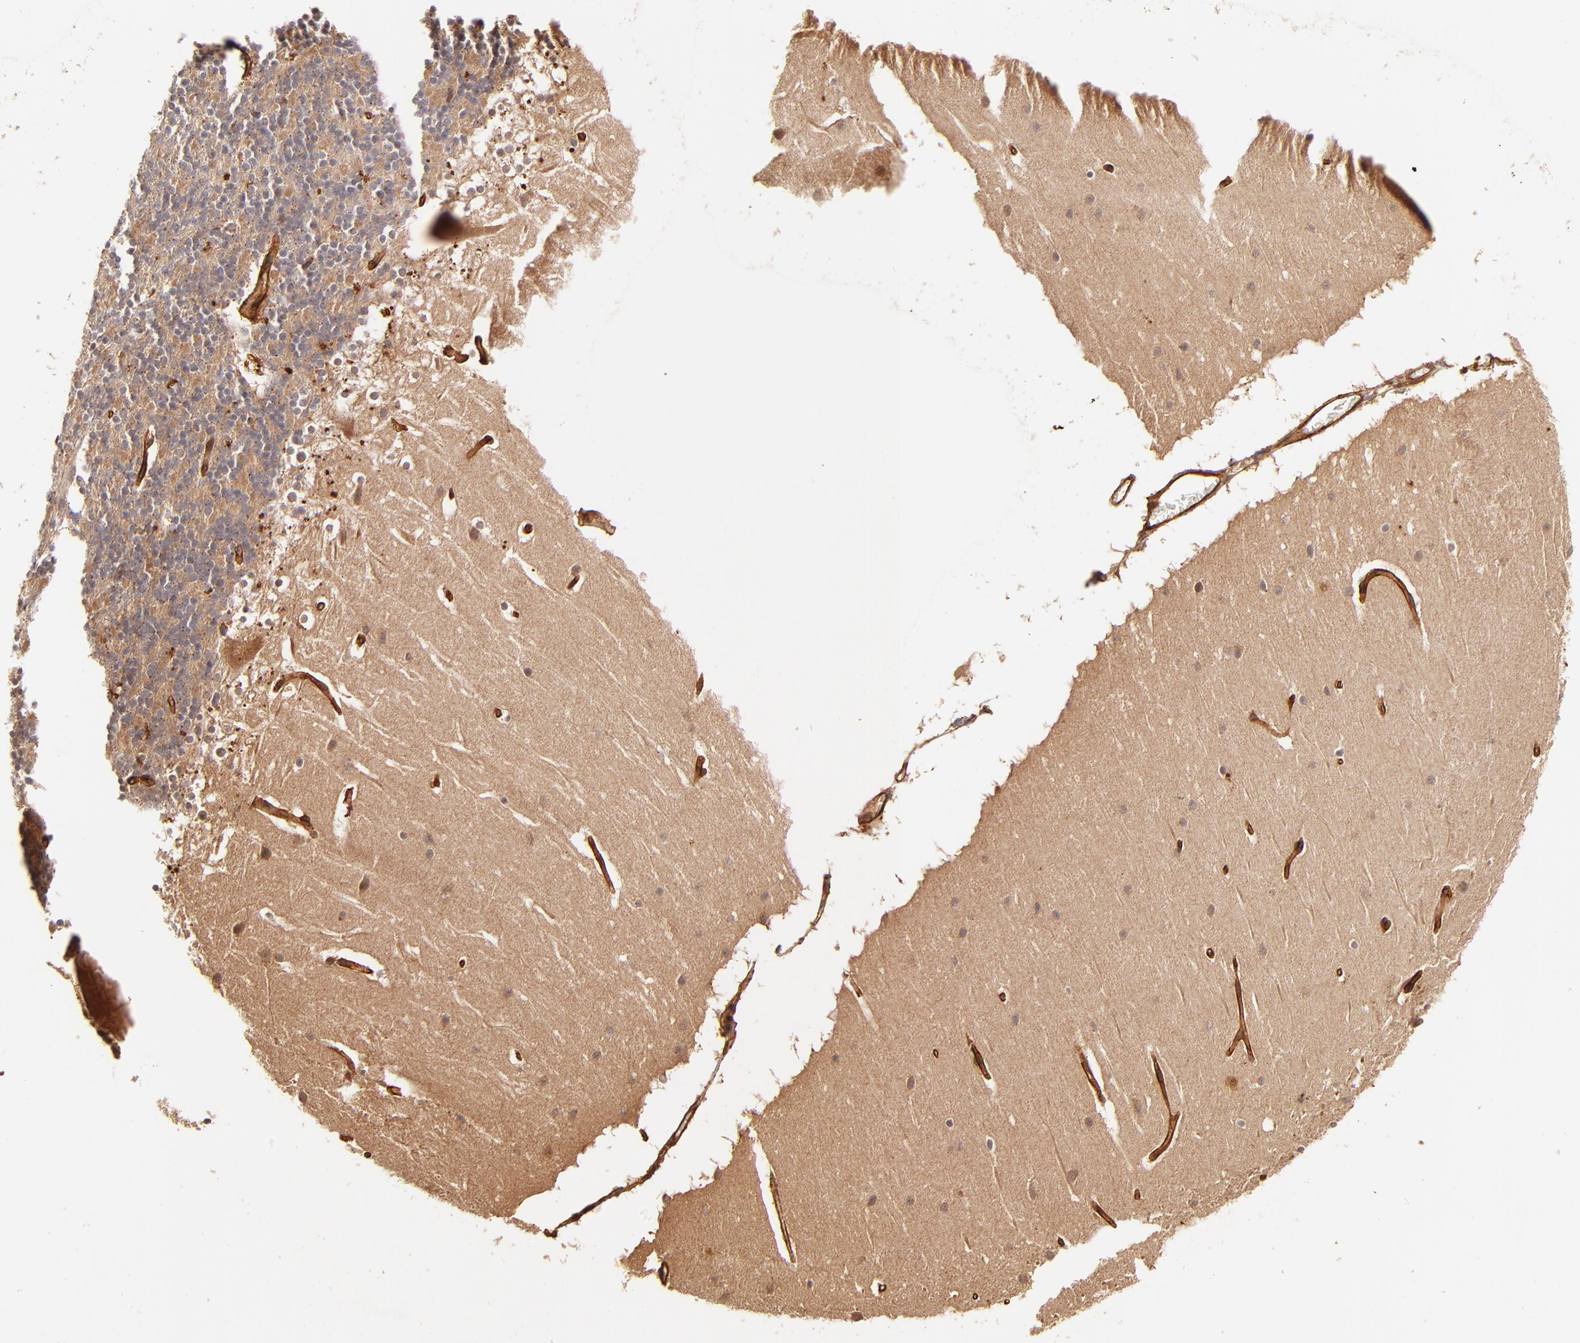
{"staining": {"intensity": "weak", "quantity": ">75%", "location": "cytoplasmic/membranous"}, "tissue": "cerebellum", "cell_type": "Cells in granular layer", "image_type": "normal", "snomed": [{"axis": "morphology", "description": "Normal tissue, NOS"}, {"axis": "topography", "description": "Cerebellum"}], "caption": "Immunohistochemical staining of unremarkable cerebellum displays >75% levels of weak cytoplasmic/membranous protein expression in about >75% of cells in granular layer.", "gene": "ITGB1", "patient": {"sex": "female", "age": 19}}